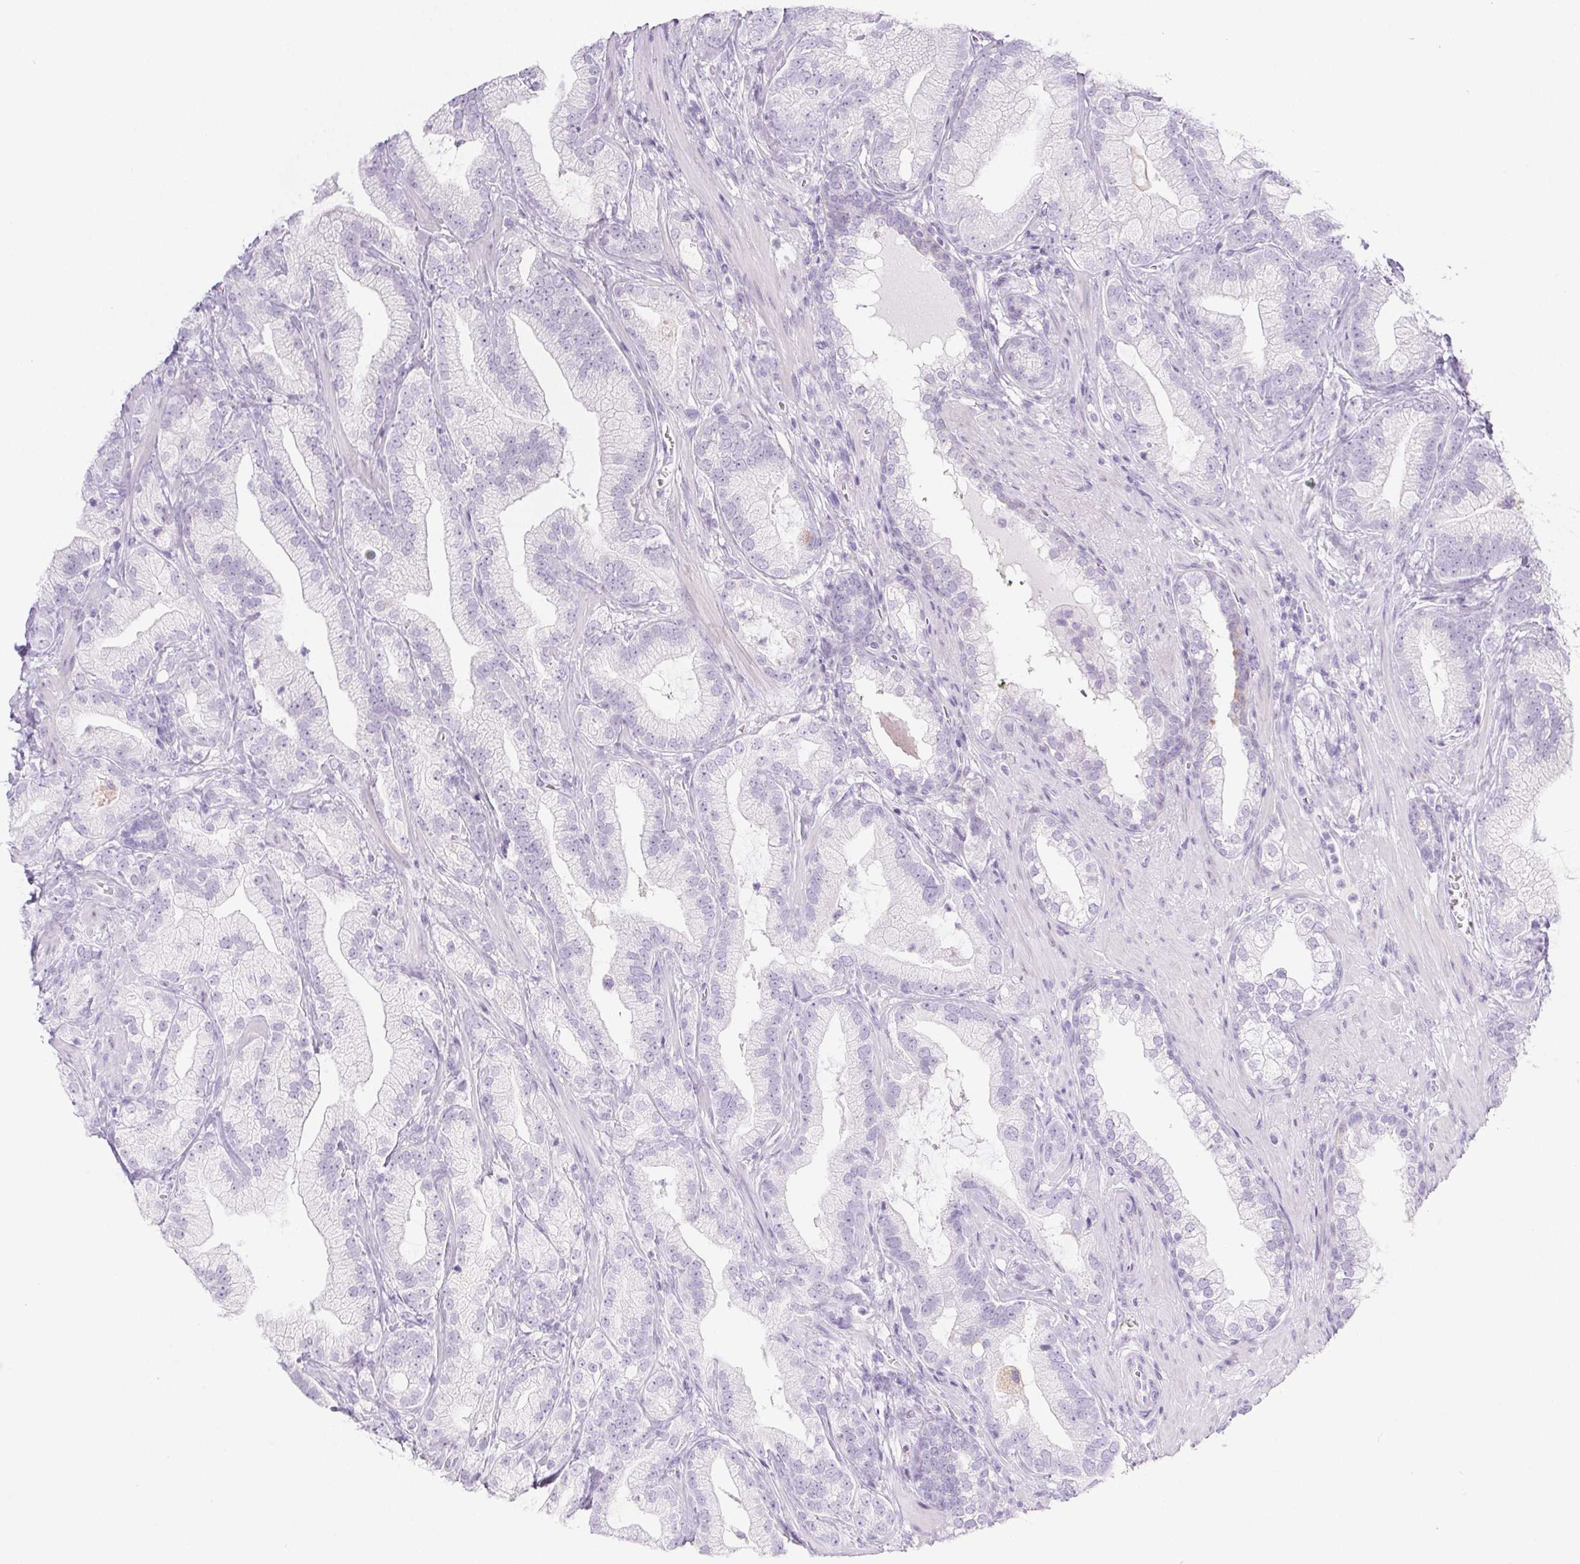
{"staining": {"intensity": "negative", "quantity": "none", "location": "none"}, "tissue": "prostate cancer", "cell_type": "Tumor cells", "image_type": "cancer", "snomed": [{"axis": "morphology", "description": "Adenocarcinoma, Low grade"}, {"axis": "topography", "description": "Prostate"}], "caption": "This image is of adenocarcinoma (low-grade) (prostate) stained with immunohistochemistry to label a protein in brown with the nuclei are counter-stained blue. There is no staining in tumor cells. Brightfield microscopy of IHC stained with DAB (brown) and hematoxylin (blue), captured at high magnification.", "gene": "PI3", "patient": {"sex": "male", "age": 62}}